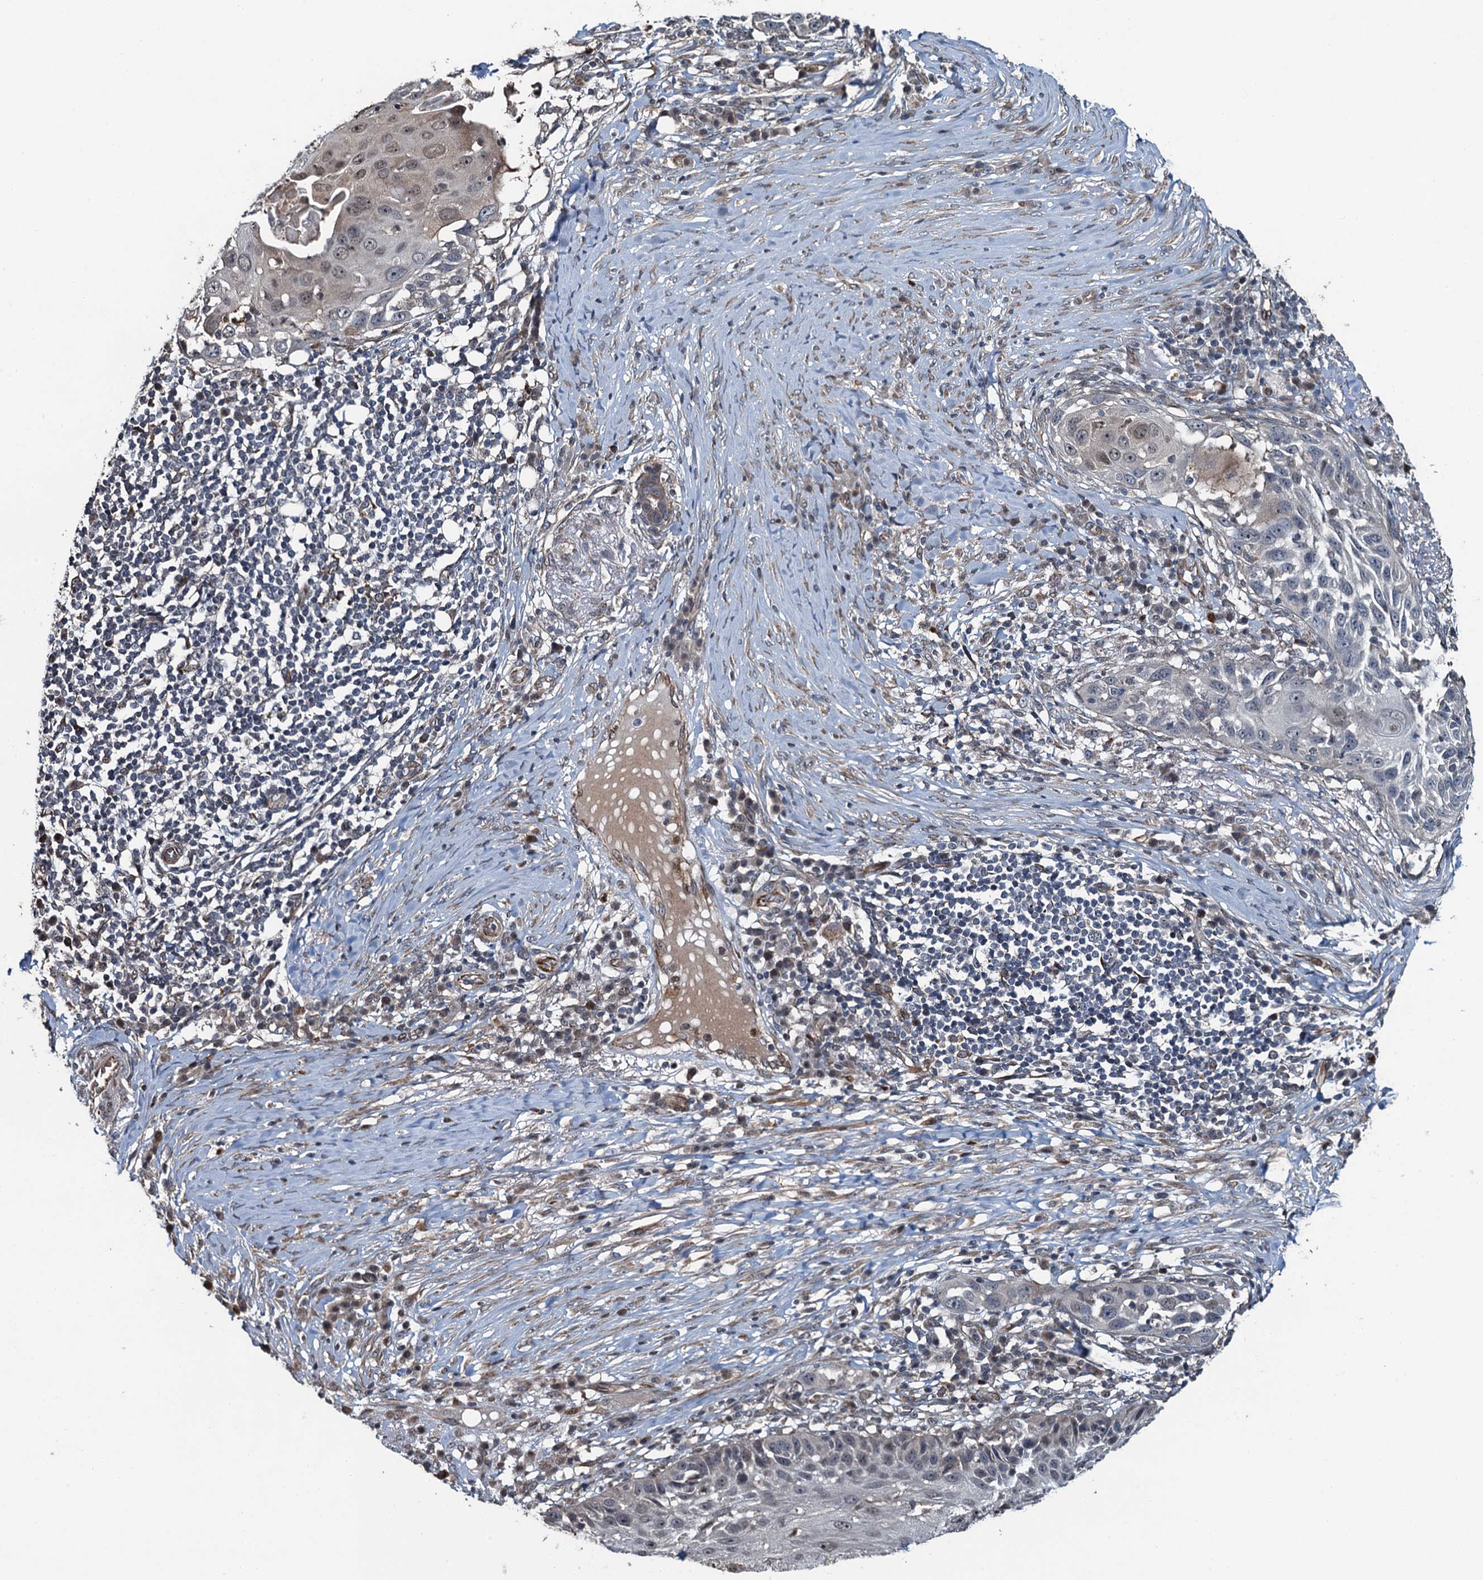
{"staining": {"intensity": "negative", "quantity": "none", "location": "none"}, "tissue": "skin cancer", "cell_type": "Tumor cells", "image_type": "cancer", "snomed": [{"axis": "morphology", "description": "Squamous cell carcinoma, NOS"}, {"axis": "topography", "description": "Skin"}], "caption": "Protein analysis of skin squamous cell carcinoma demonstrates no significant positivity in tumor cells. The staining is performed using DAB (3,3'-diaminobenzidine) brown chromogen with nuclei counter-stained in using hematoxylin.", "gene": "WHAMM", "patient": {"sex": "female", "age": 44}}